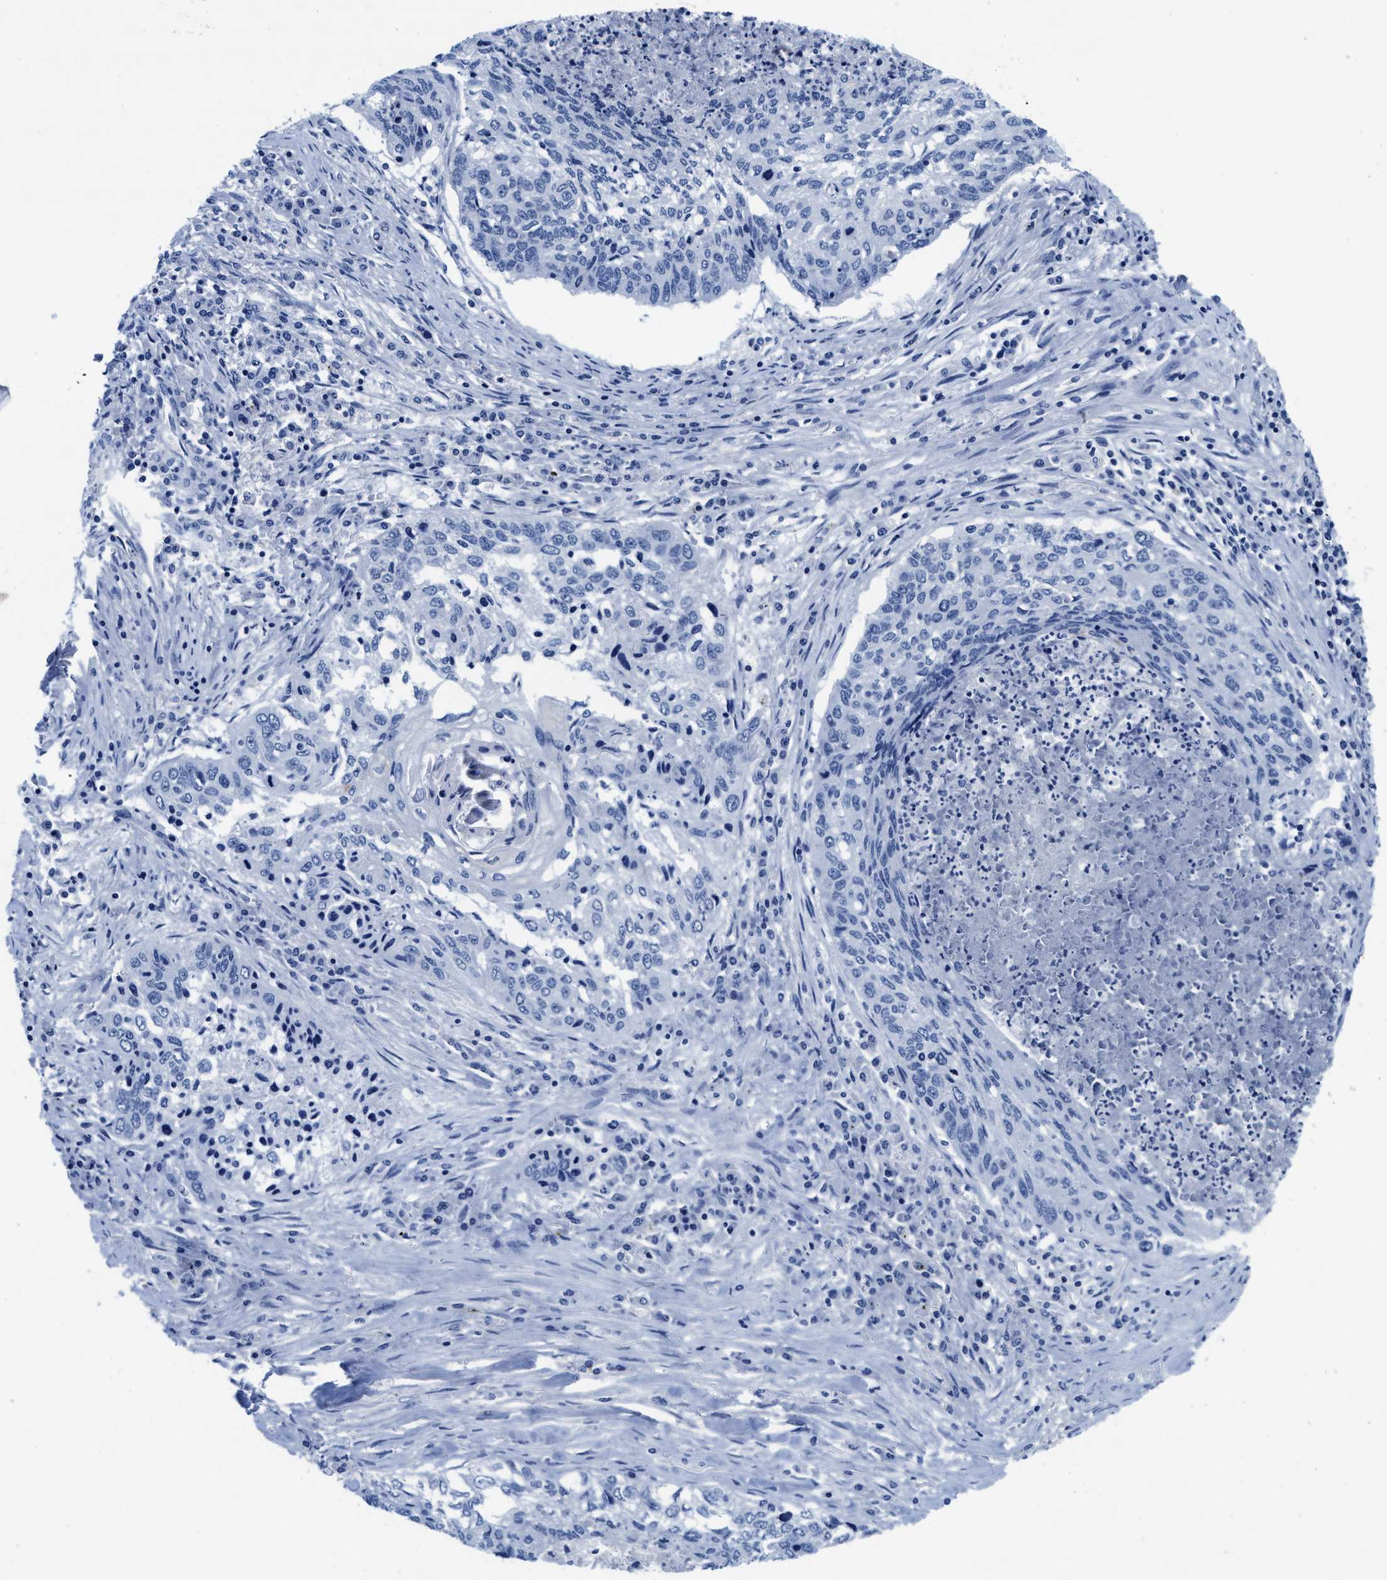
{"staining": {"intensity": "negative", "quantity": "none", "location": "none"}, "tissue": "lung cancer", "cell_type": "Tumor cells", "image_type": "cancer", "snomed": [{"axis": "morphology", "description": "Squamous cell carcinoma, NOS"}, {"axis": "topography", "description": "Lung"}], "caption": "An immunohistochemistry (IHC) photomicrograph of lung squamous cell carcinoma is shown. There is no staining in tumor cells of lung squamous cell carcinoma. Nuclei are stained in blue.", "gene": "TTC3", "patient": {"sex": "female", "age": 63}}